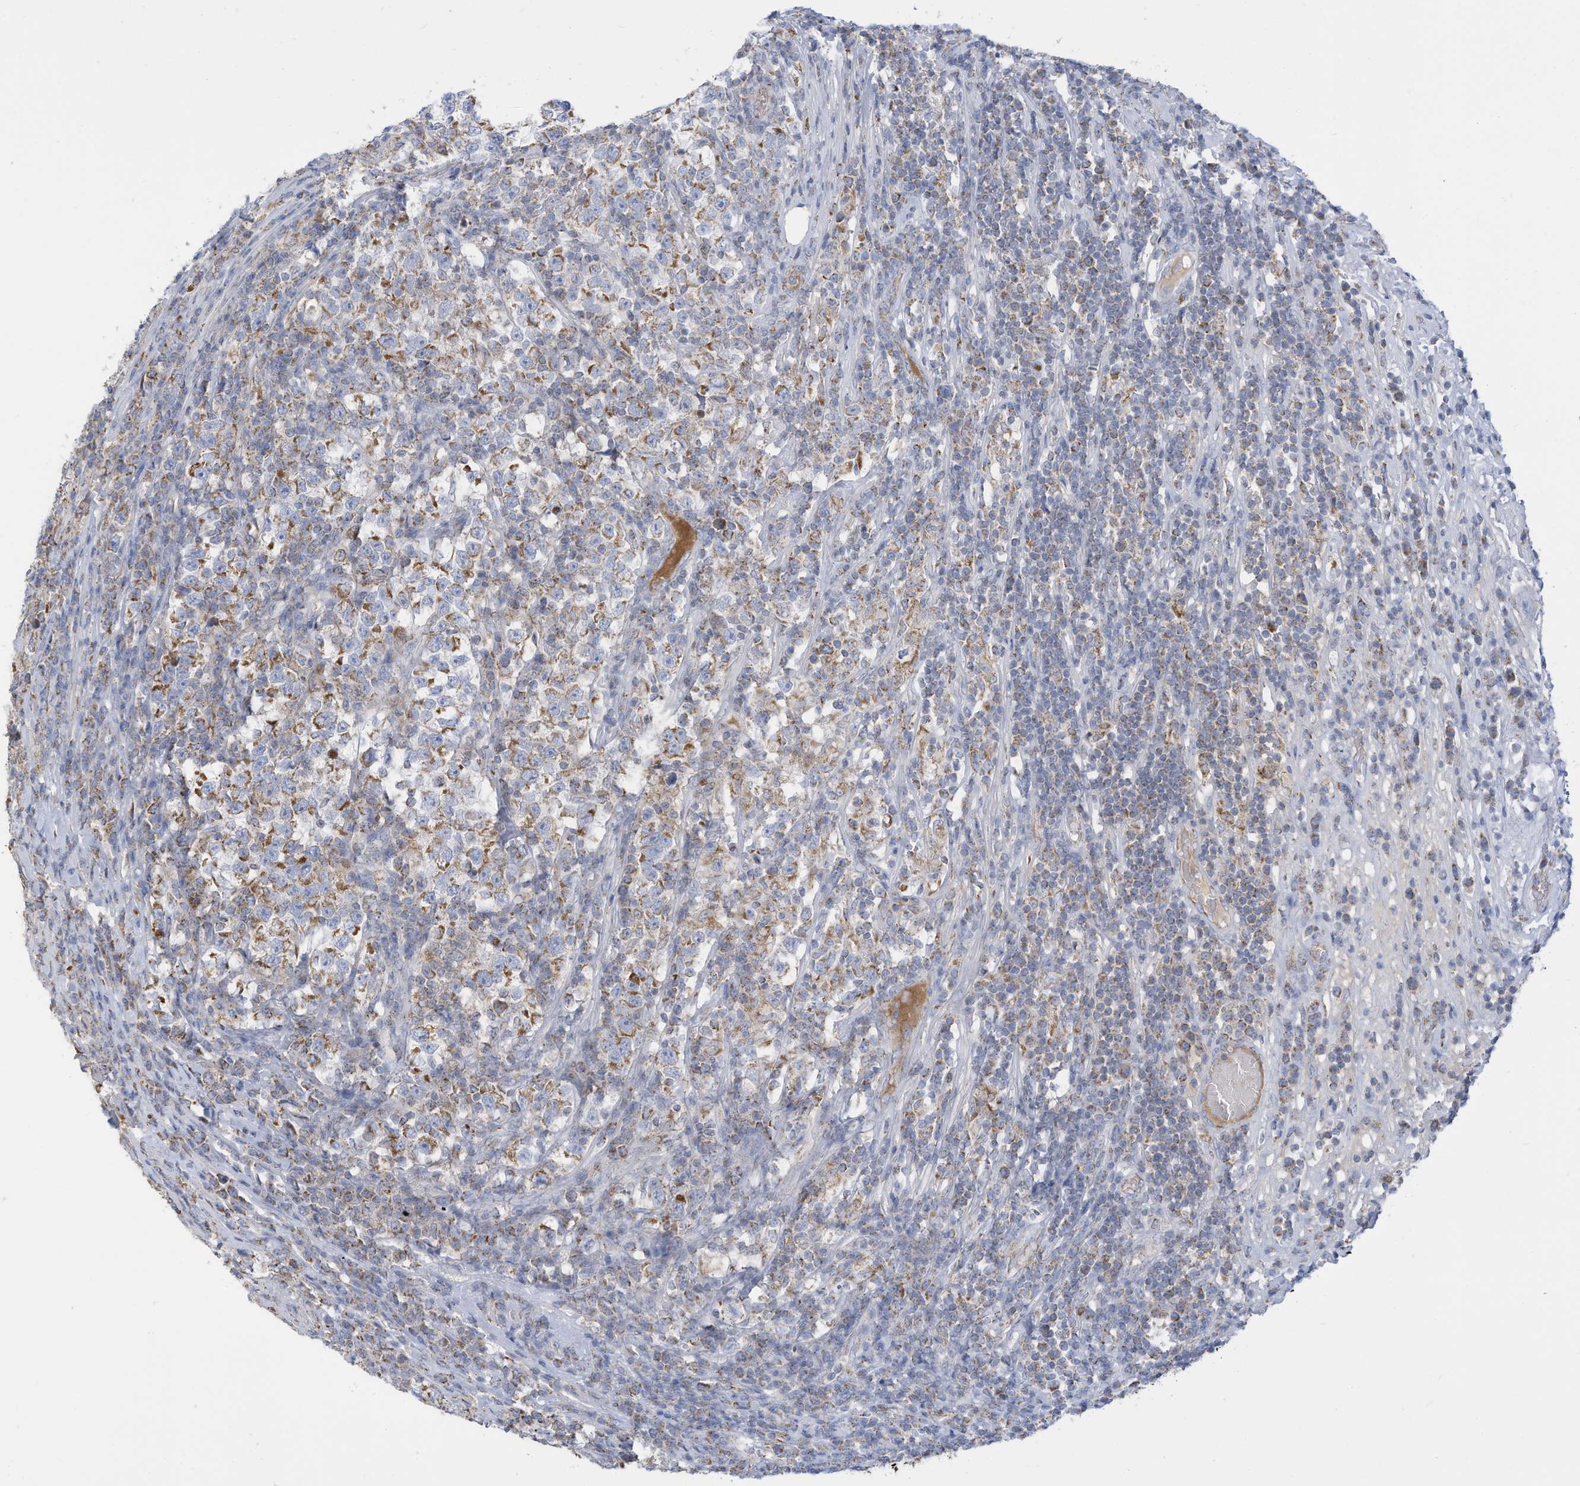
{"staining": {"intensity": "moderate", "quantity": "25%-75%", "location": "cytoplasmic/membranous"}, "tissue": "testis cancer", "cell_type": "Tumor cells", "image_type": "cancer", "snomed": [{"axis": "morphology", "description": "Normal tissue, NOS"}, {"axis": "morphology", "description": "Seminoma, NOS"}, {"axis": "topography", "description": "Testis"}], "caption": "This image exhibits immunohistochemistry (IHC) staining of human seminoma (testis), with medium moderate cytoplasmic/membranous positivity in approximately 25%-75% of tumor cells.", "gene": "NLN", "patient": {"sex": "male", "age": 43}}